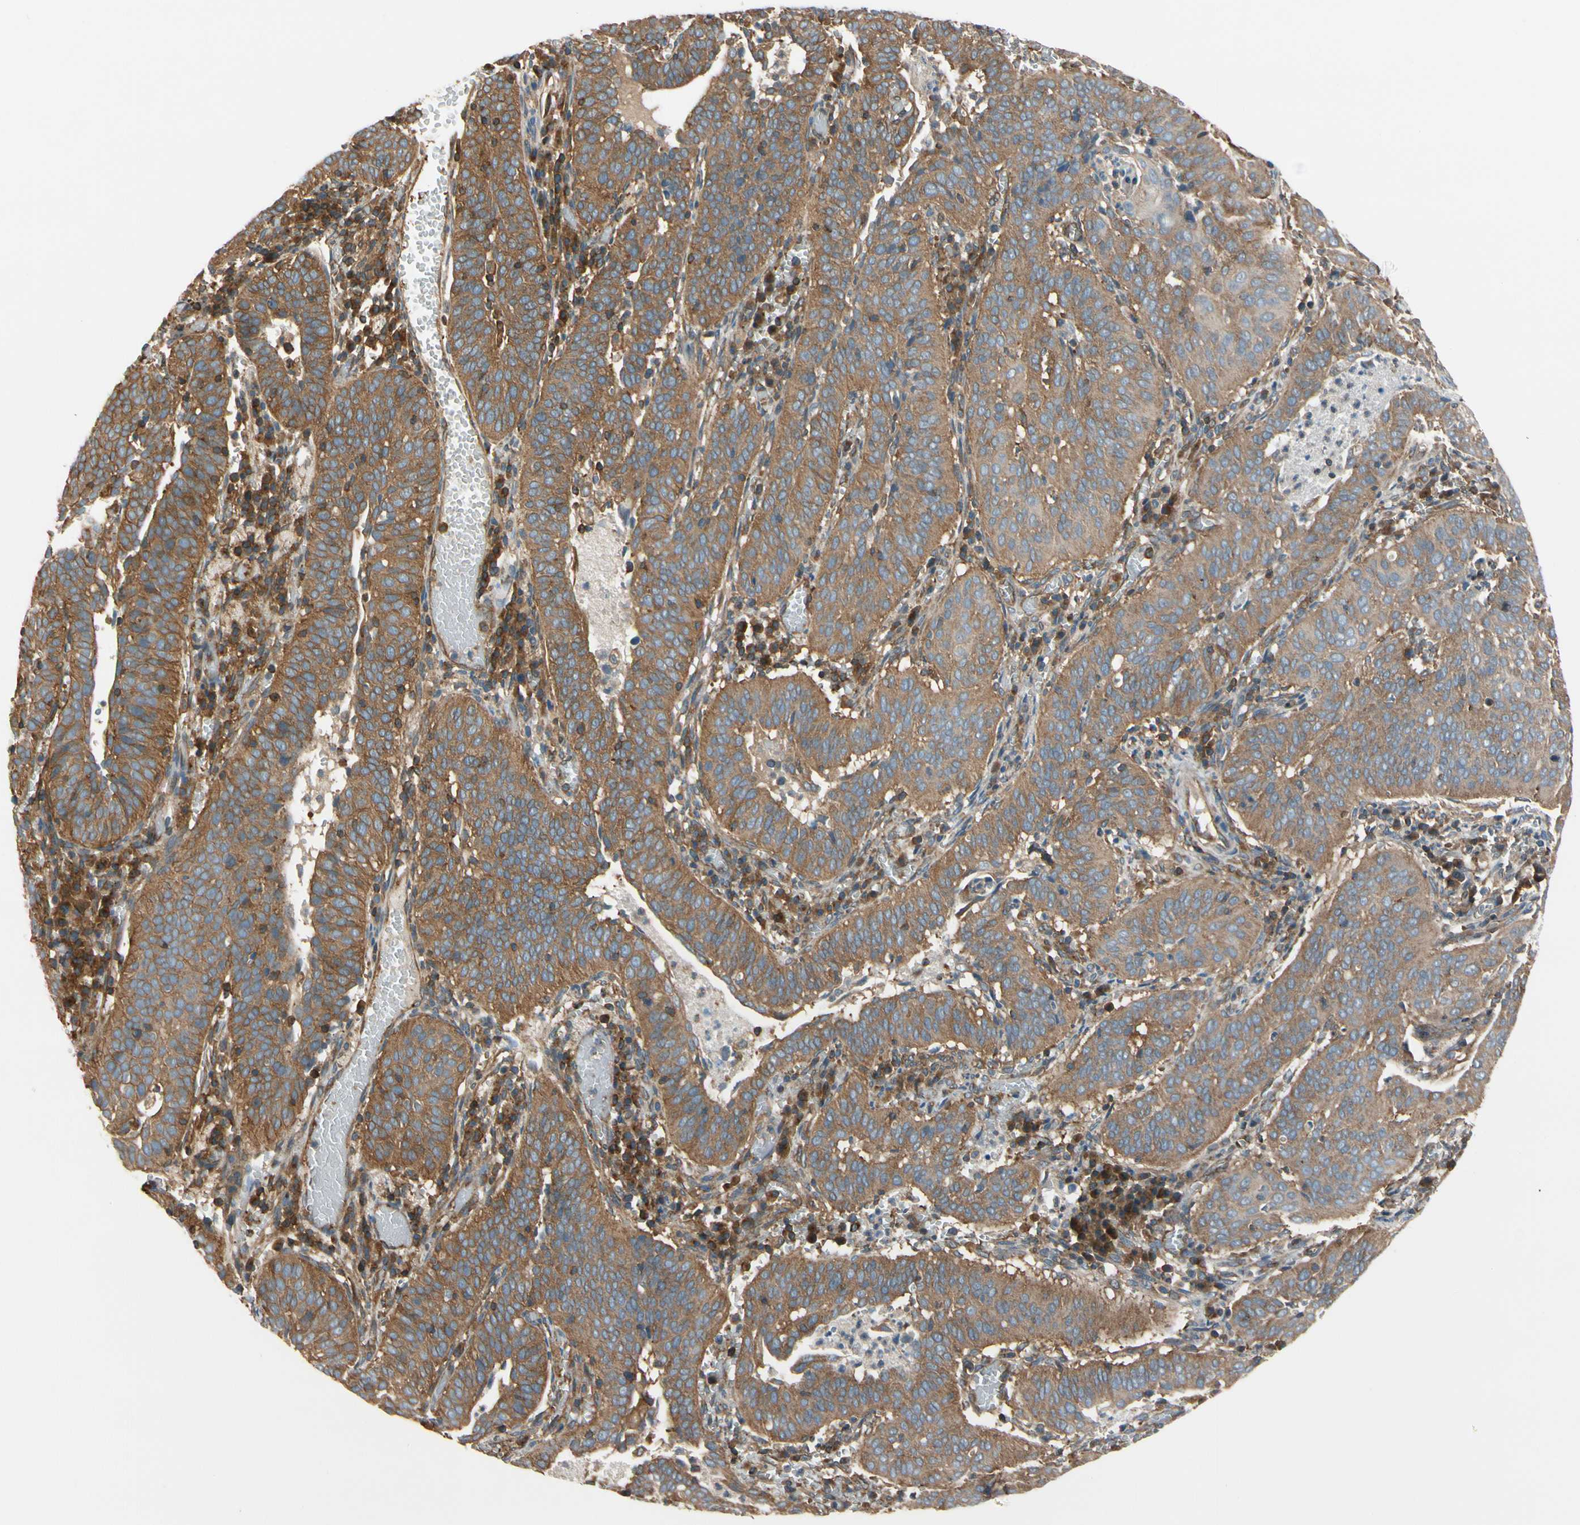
{"staining": {"intensity": "moderate", "quantity": ">75%", "location": "cytoplasmic/membranous"}, "tissue": "cervical cancer", "cell_type": "Tumor cells", "image_type": "cancer", "snomed": [{"axis": "morphology", "description": "Squamous cell carcinoma, NOS"}, {"axis": "topography", "description": "Cervix"}], "caption": "Moderate cytoplasmic/membranous protein positivity is identified in about >75% of tumor cells in cervical cancer (squamous cell carcinoma).", "gene": "EPS15", "patient": {"sex": "female", "age": 39}}